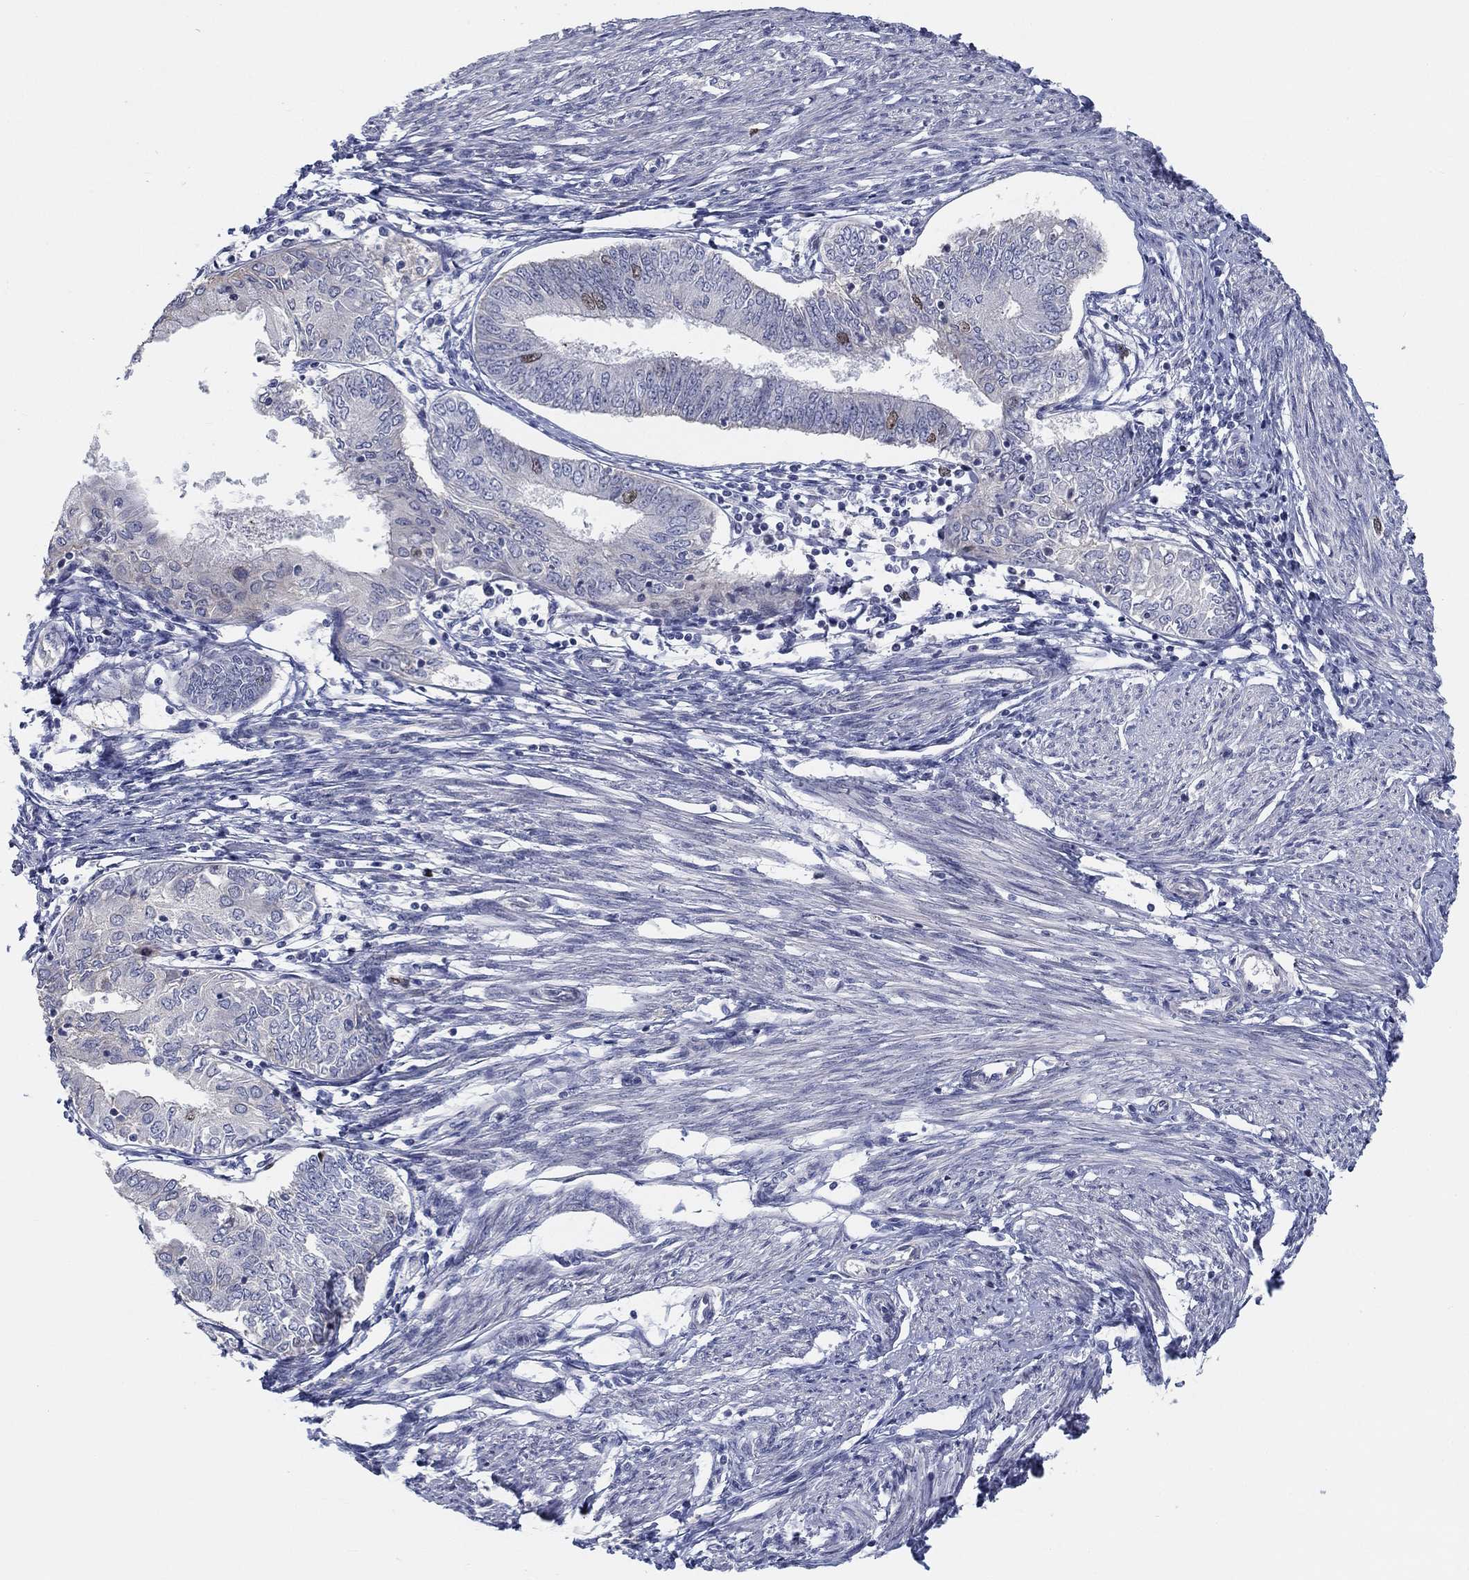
{"staining": {"intensity": "weak", "quantity": "<25%", "location": "nuclear"}, "tissue": "endometrial cancer", "cell_type": "Tumor cells", "image_type": "cancer", "snomed": [{"axis": "morphology", "description": "Adenocarcinoma, NOS"}, {"axis": "topography", "description": "Endometrium"}], "caption": "High power microscopy image of an immunohistochemistry (IHC) image of endometrial cancer (adenocarcinoma), revealing no significant staining in tumor cells. The staining is performed using DAB (3,3'-diaminobenzidine) brown chromogen with nuclei counter-stained in using hematoxylin.", "gene": "PRC1", "patient": {"sex": "female", "age": 68}}